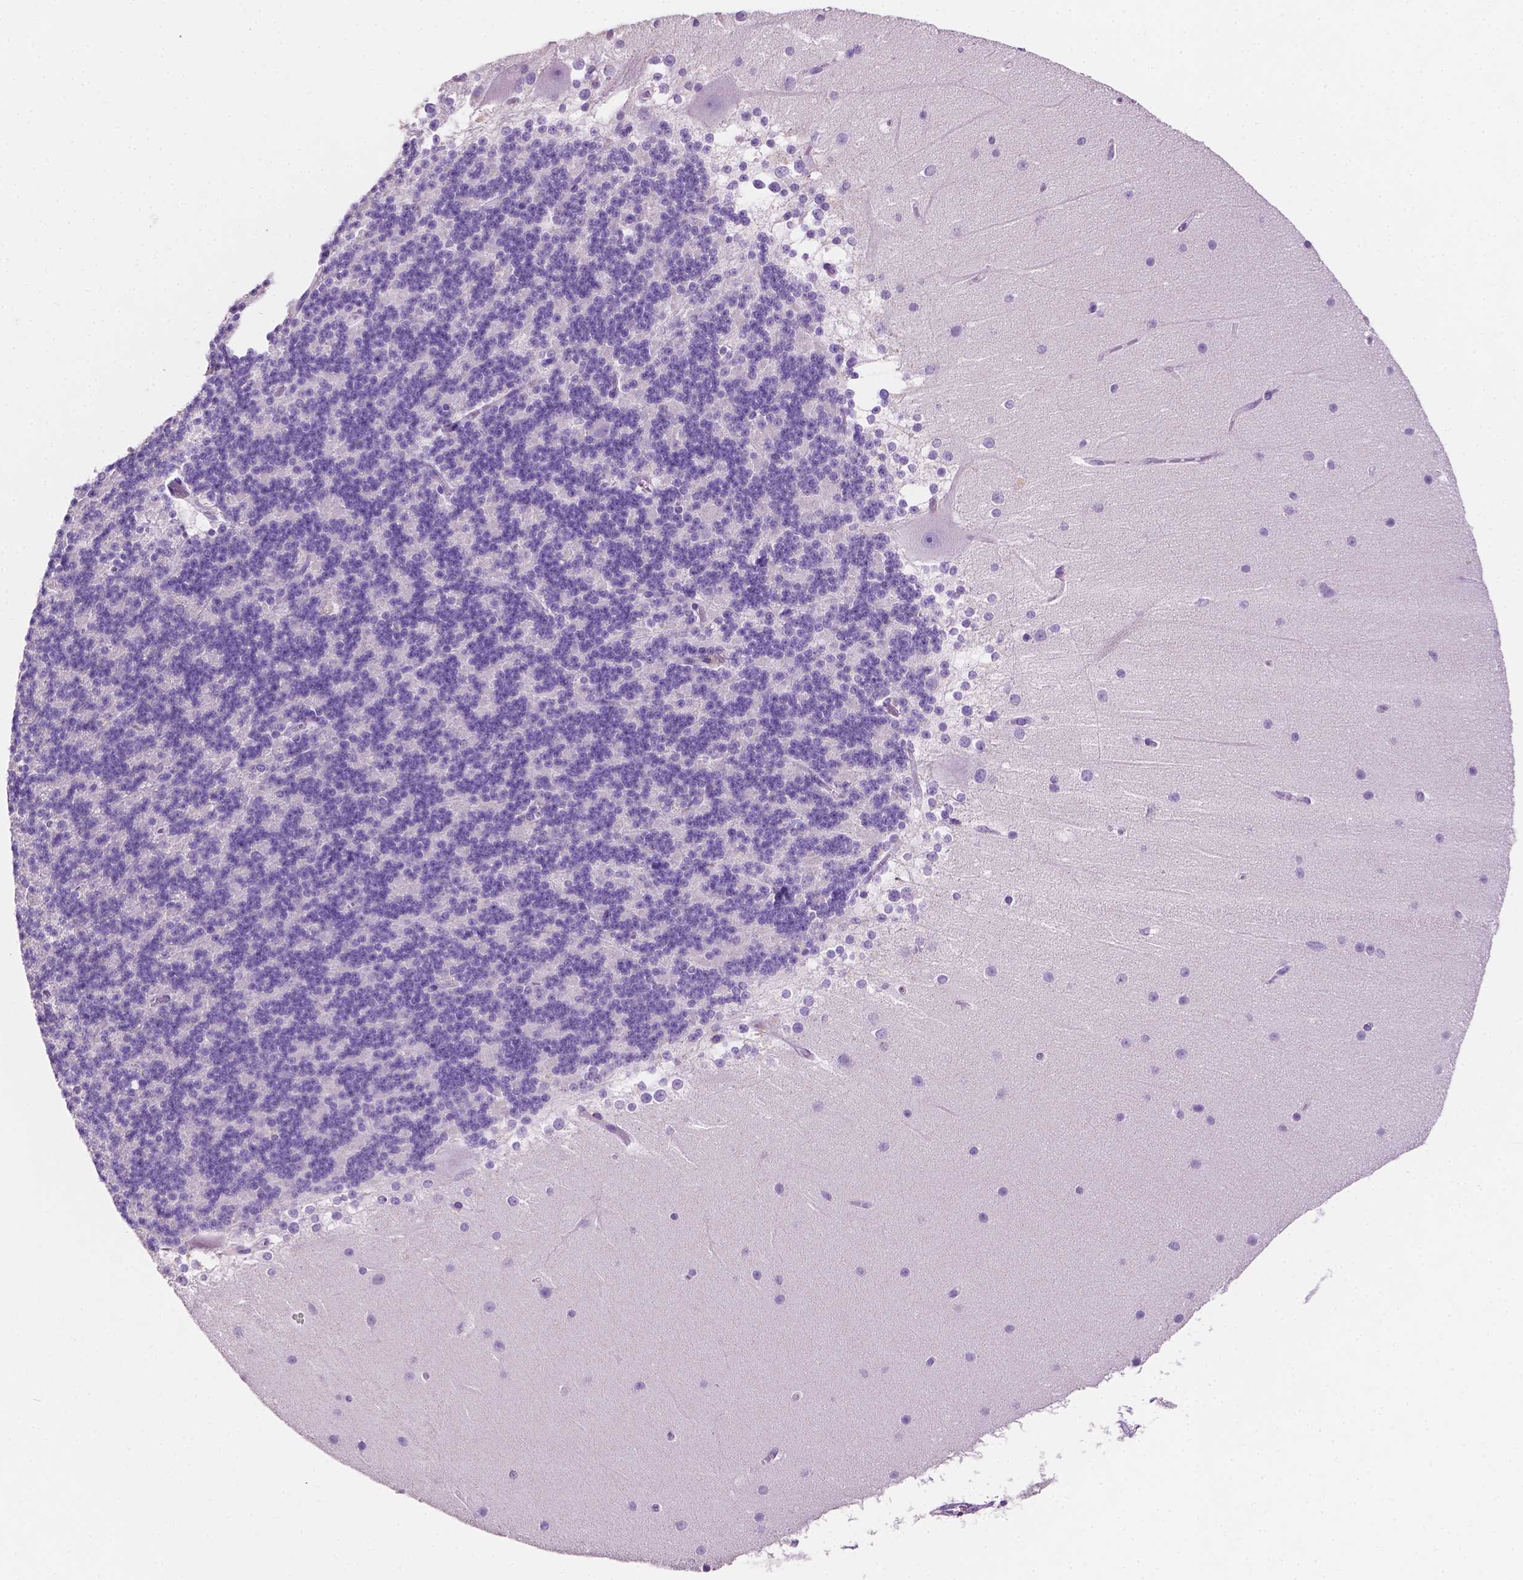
{"staining": {"intensity": "negative", "quantity": "none", "location": "none"}, "tissue": "cerebellum", "cell_type": "Cells in granular layer", "image_type": "normal", "snomed": [{"axis": "morphology", "description": "Normal tissue, NOS"}, {"axis": "topography", "description": "Cerebellum"}], "caption": "Photomicrograph shows no significant protein expression in cells in granular layer of normal cerebellum. (DAB (3,3'-diaminobenzidine) immunohistochemistry visualized using brightfield microscopy, high magnification).", "gene": "SIAH2", "patient": {"sex": "female", "age": 19}}